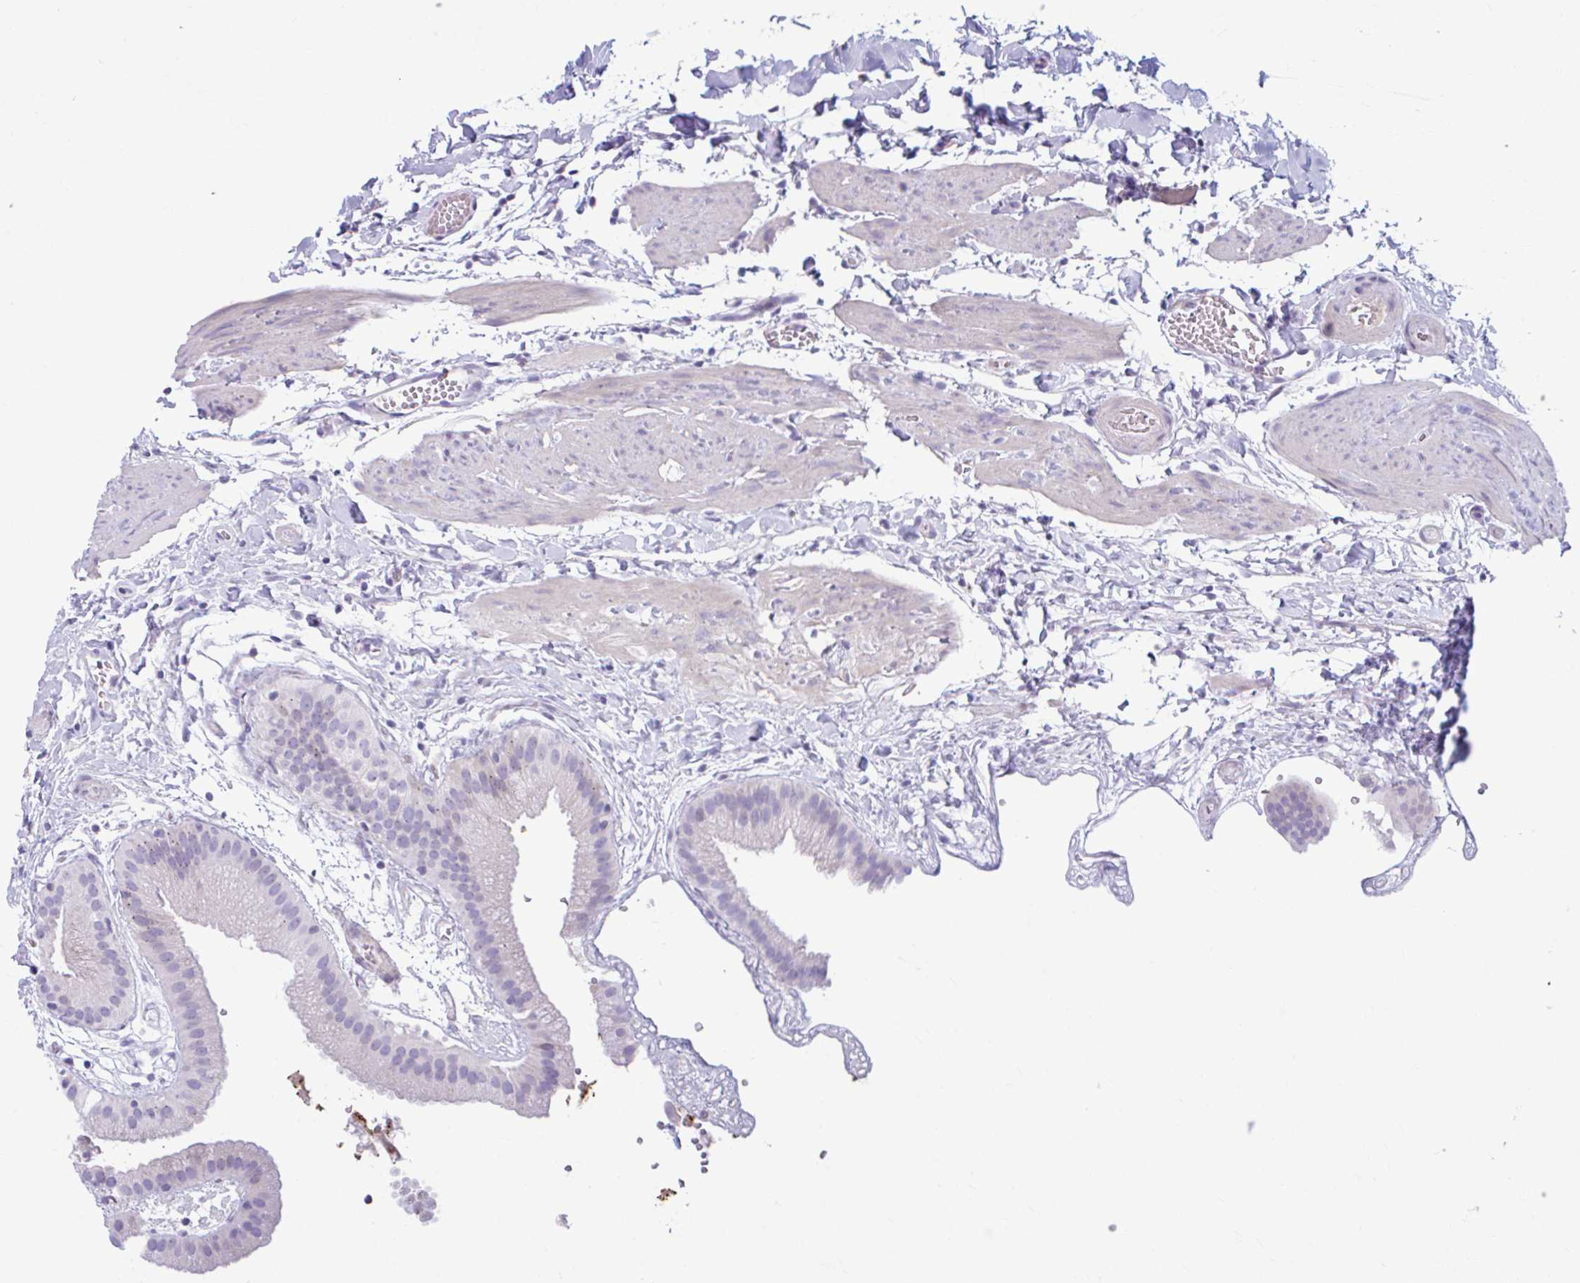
{"staining": {"intensity": "negative", "quantity": "none", "location": "none"}, "tissue": "gallbladder", "cell_type": "Glandular cells", "image_type": "normal", "snomed": [{"axis": "morphology", "description": "Normal tissue, NOS"}, {"axis": "topography", "description": "Gallbladder"}], "caption": "IHC of benign gallbladder demonstrates no expression in glandular cells. (Stains: DAB (3,3'-diaminobenzidine) immunohistochemistry with hematoxylin counter stain, Microscopy: brightfield microscopy at high magnification).", "gene": "C12orf71", "patient": {"sex": "female", "age": 63}}